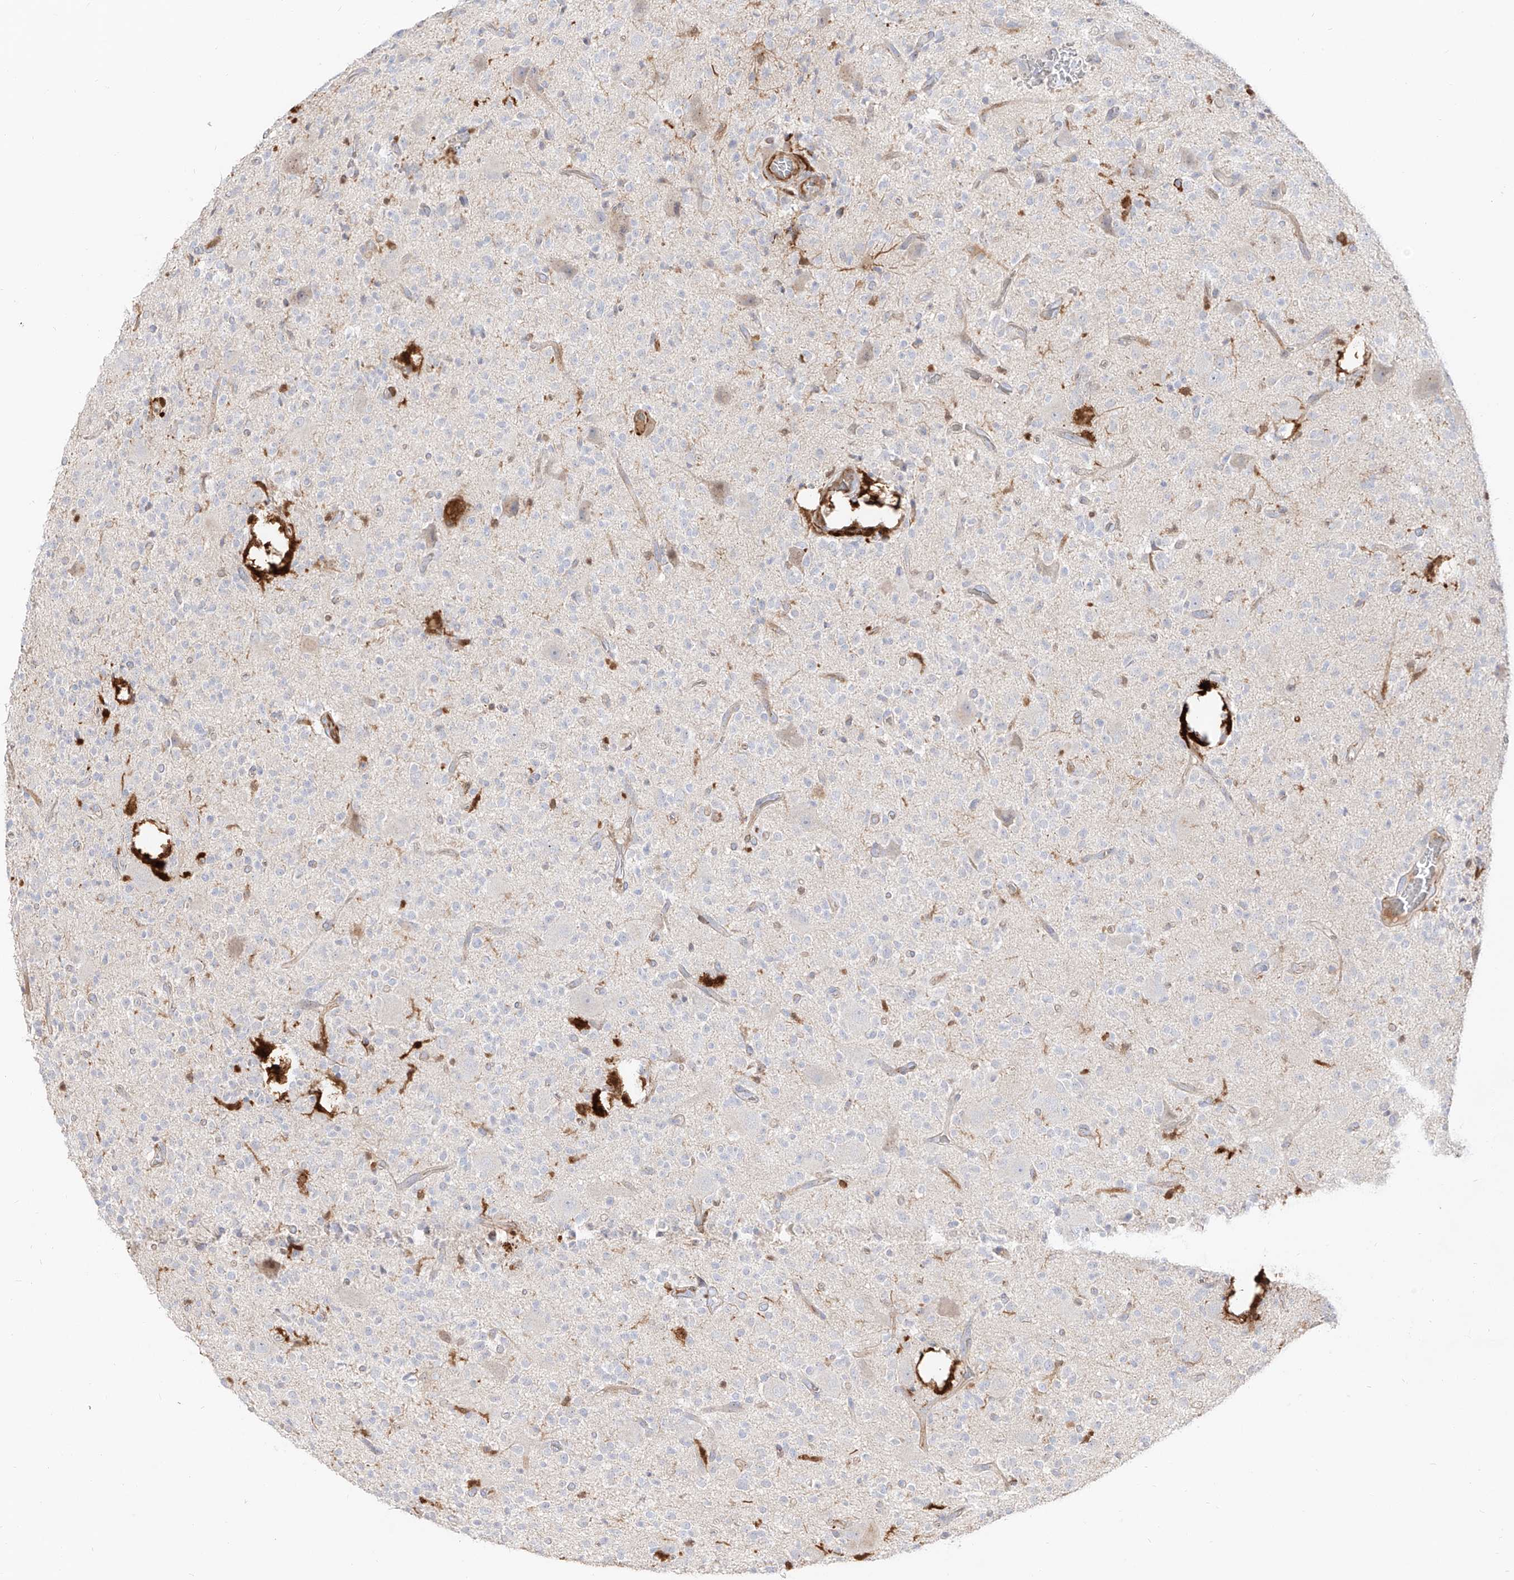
{"staining": {"intensity": "negative", "quantity": "none", "location": "none"}, "tissue": "glioma", "cell_type": "Tumor cells", "image_type": "cancer", "snomed": [{"axis": "morphology", "description": "Glioma, malignant, High grade"}, {"axis": "topography", "description": "Brain"}], "caption": "Glioma stained for a protein using immunohistochemistry (IHC) shows no positivity tumor cells.", "gene": "KYNU", "patient": {"sex": "male", "age": 34}}